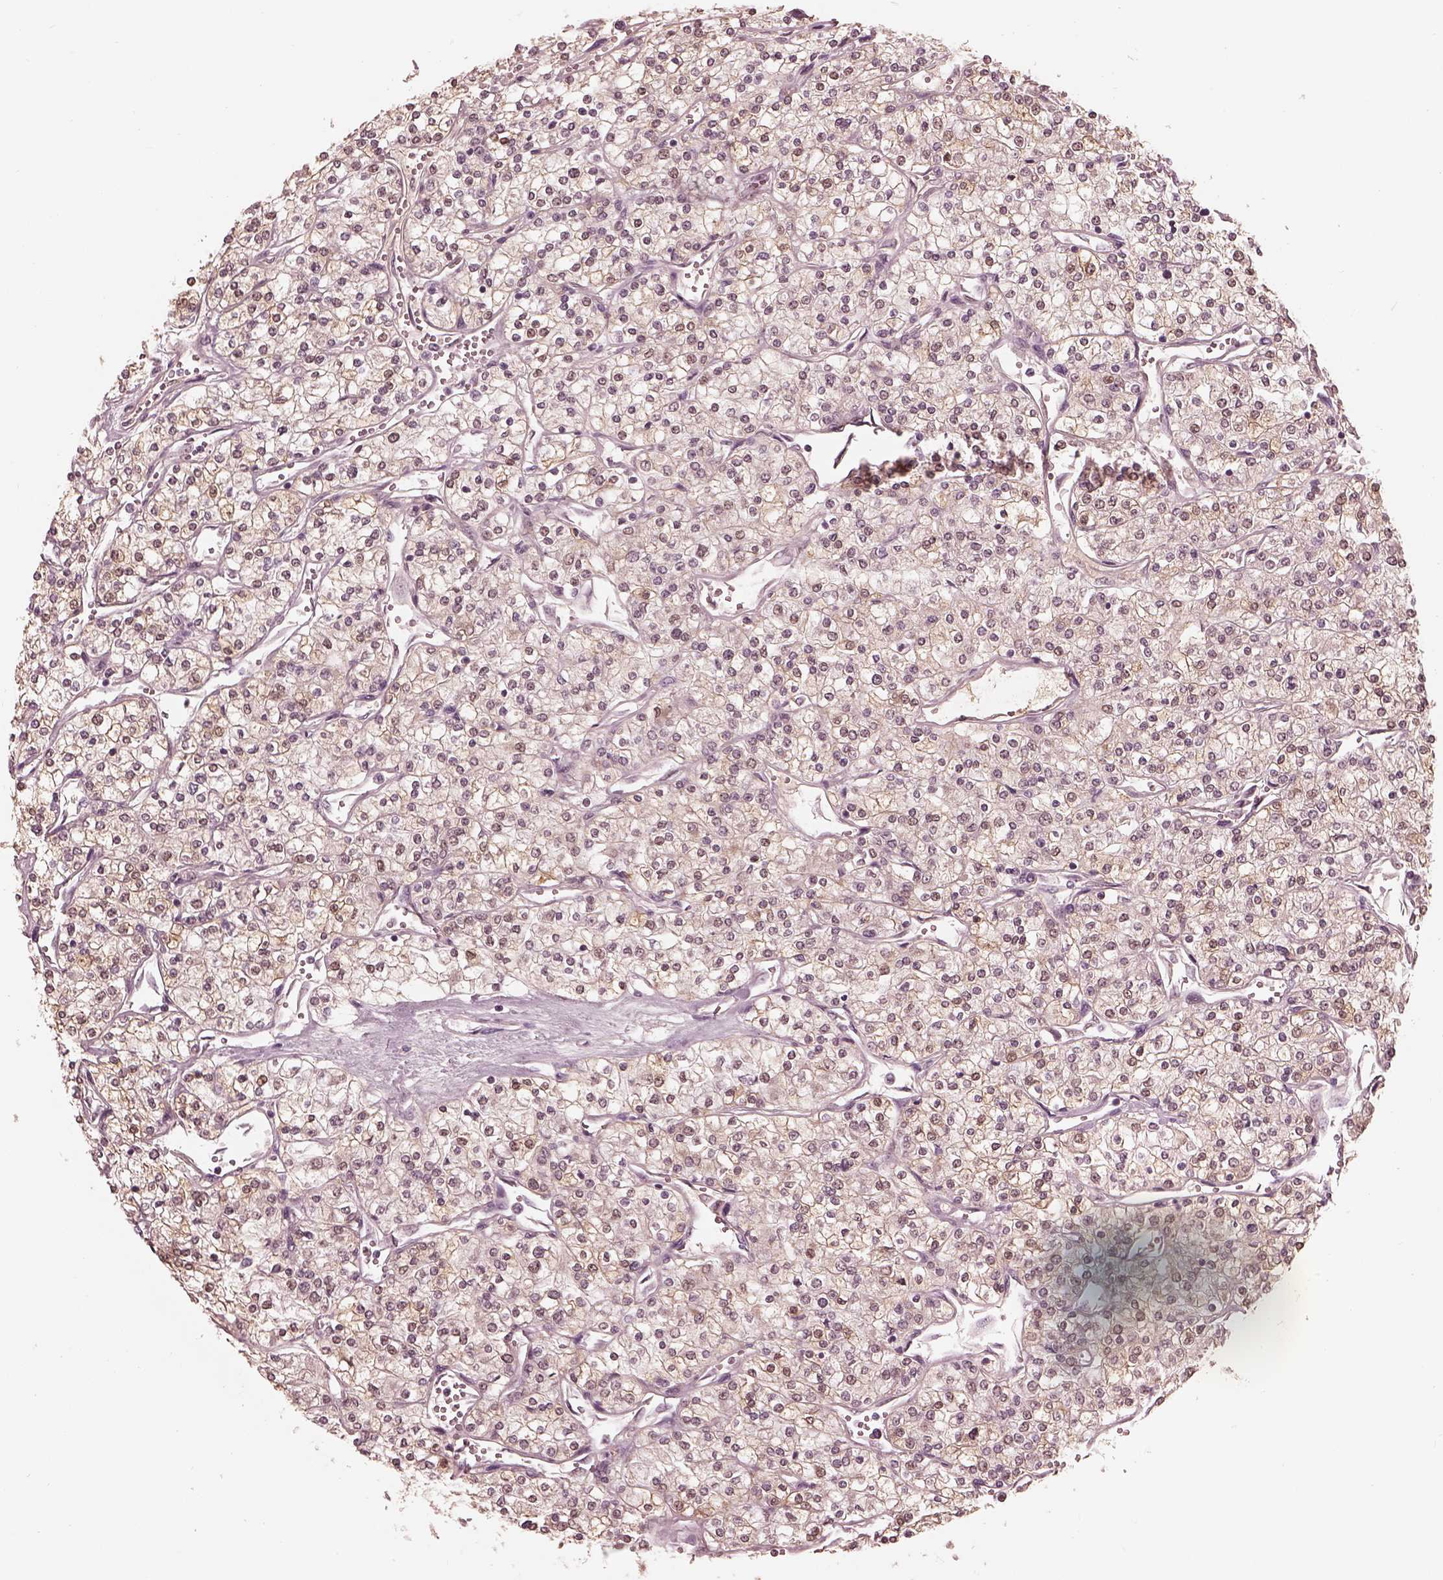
{"staining": {"intensity": "weak", "quantity": "25%-75%", "location": "cytoplasmic/membranous"}, "tissue": "renal cancer", "cell_type": "Tumor cells", "image_type": "cancer", "snomed": [{"axis": "morphology", "description": "Adenocarcinoma, NOS"}, {"axis": "topography", "description": "Kidney"}], "caption": "Immunohistochemical staining of adenocarcinoma (renal) exhibits low levels of weak cytoplasmic/membranous staining in approximately 25%-75% of tumor cells.", "gene": "IQCG", "patient": {"sex": "male", "age": 80}}